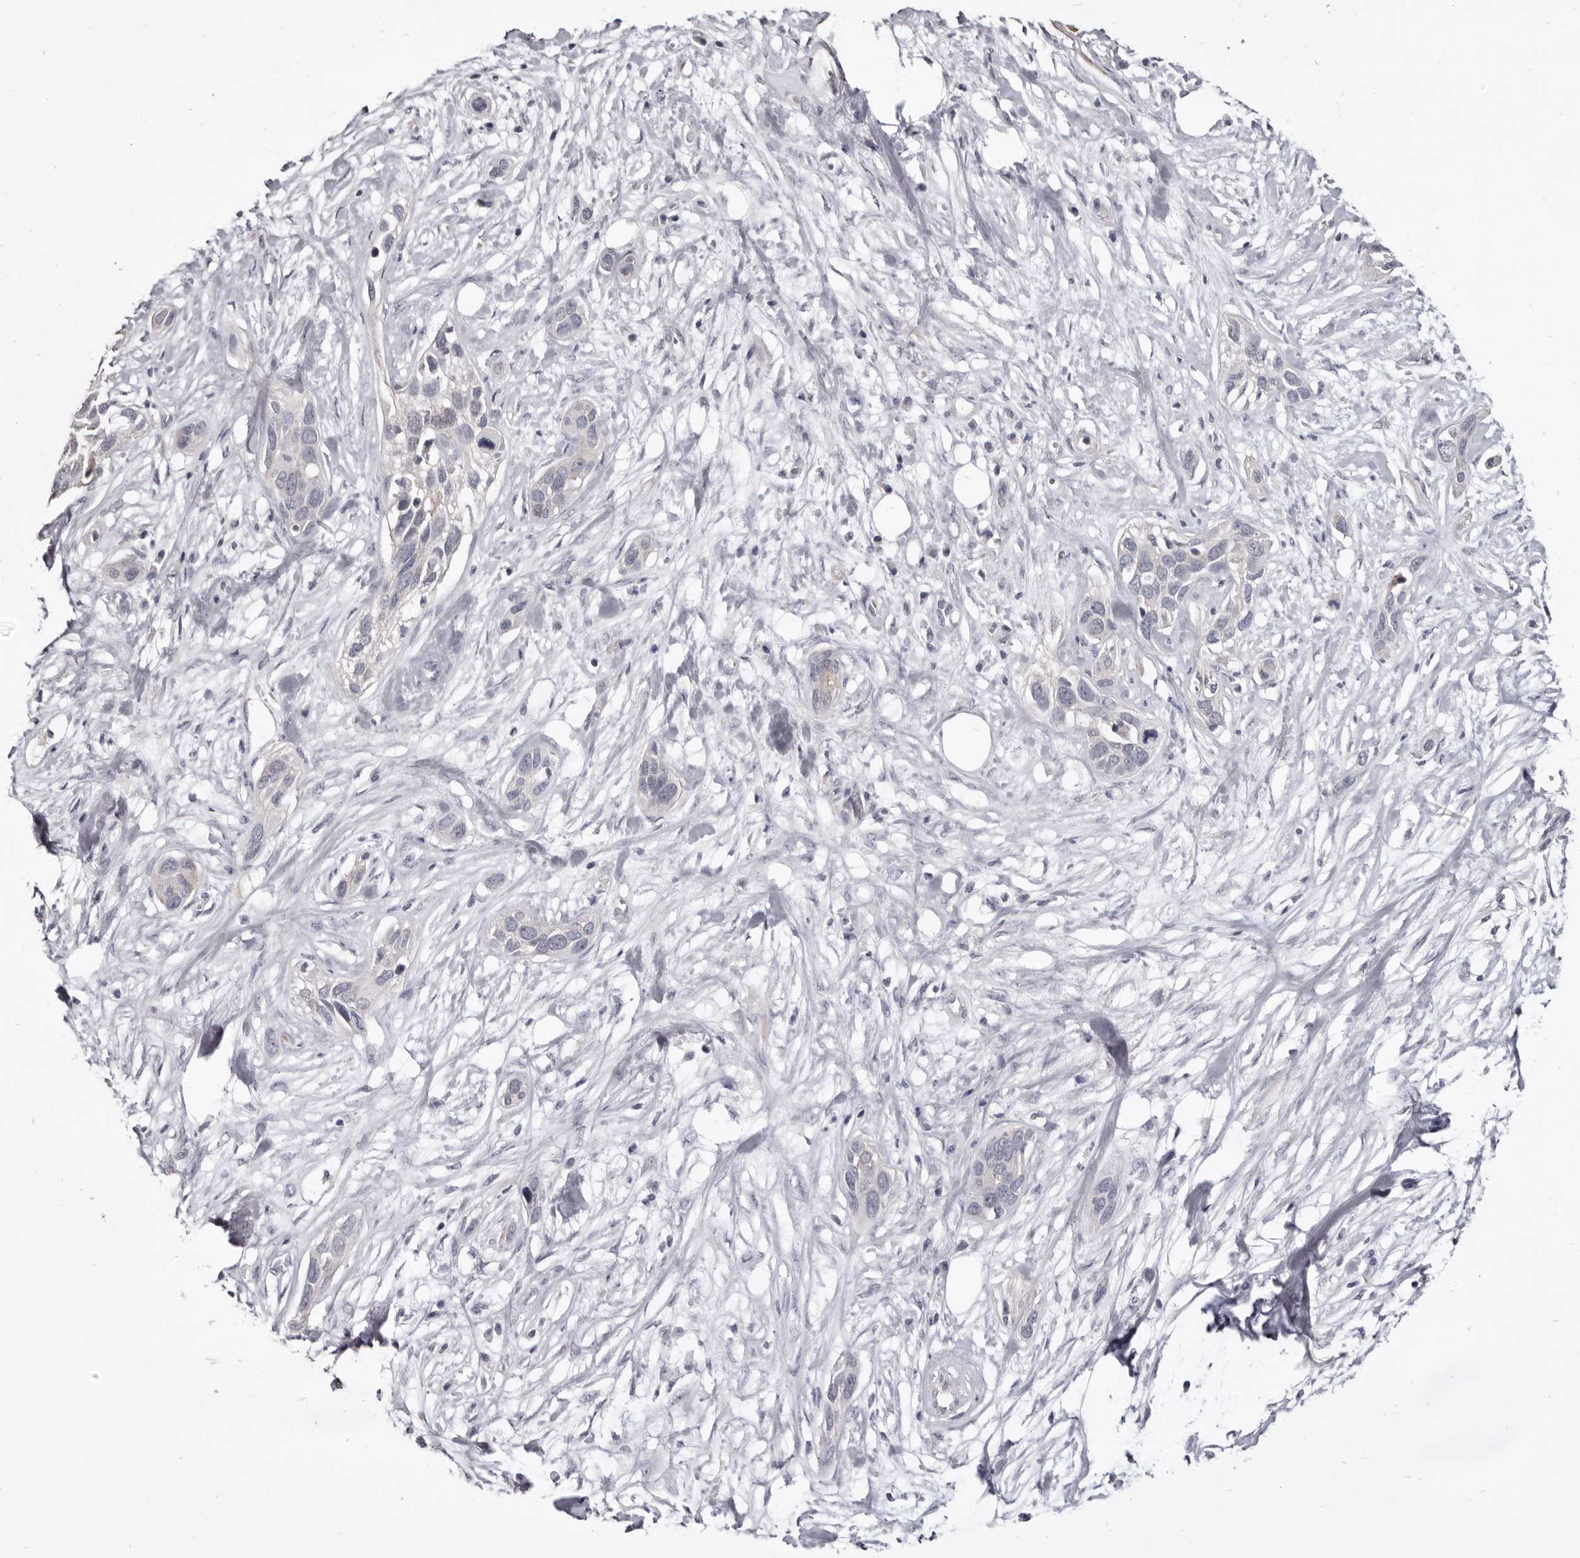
{"staining": {"intensity": "negative", "quantity": "none", "location": "none"}, "tissue": "pancreatic cancer", "cell_type": "Tumor cells", "image_type": "cancer", "snomed": [{"axis": "morphology", "description": "Adenocarcinoma, NOS"}, {"axis": "topography", "description": "Pancreas"}], "caption": "Histopathology image shows no protein staining in tumor cells of pancreatic cancer (adenocarcinoma) tissue.", "gene": "CGN", "patient": {"sex": "female", "age": 60}}